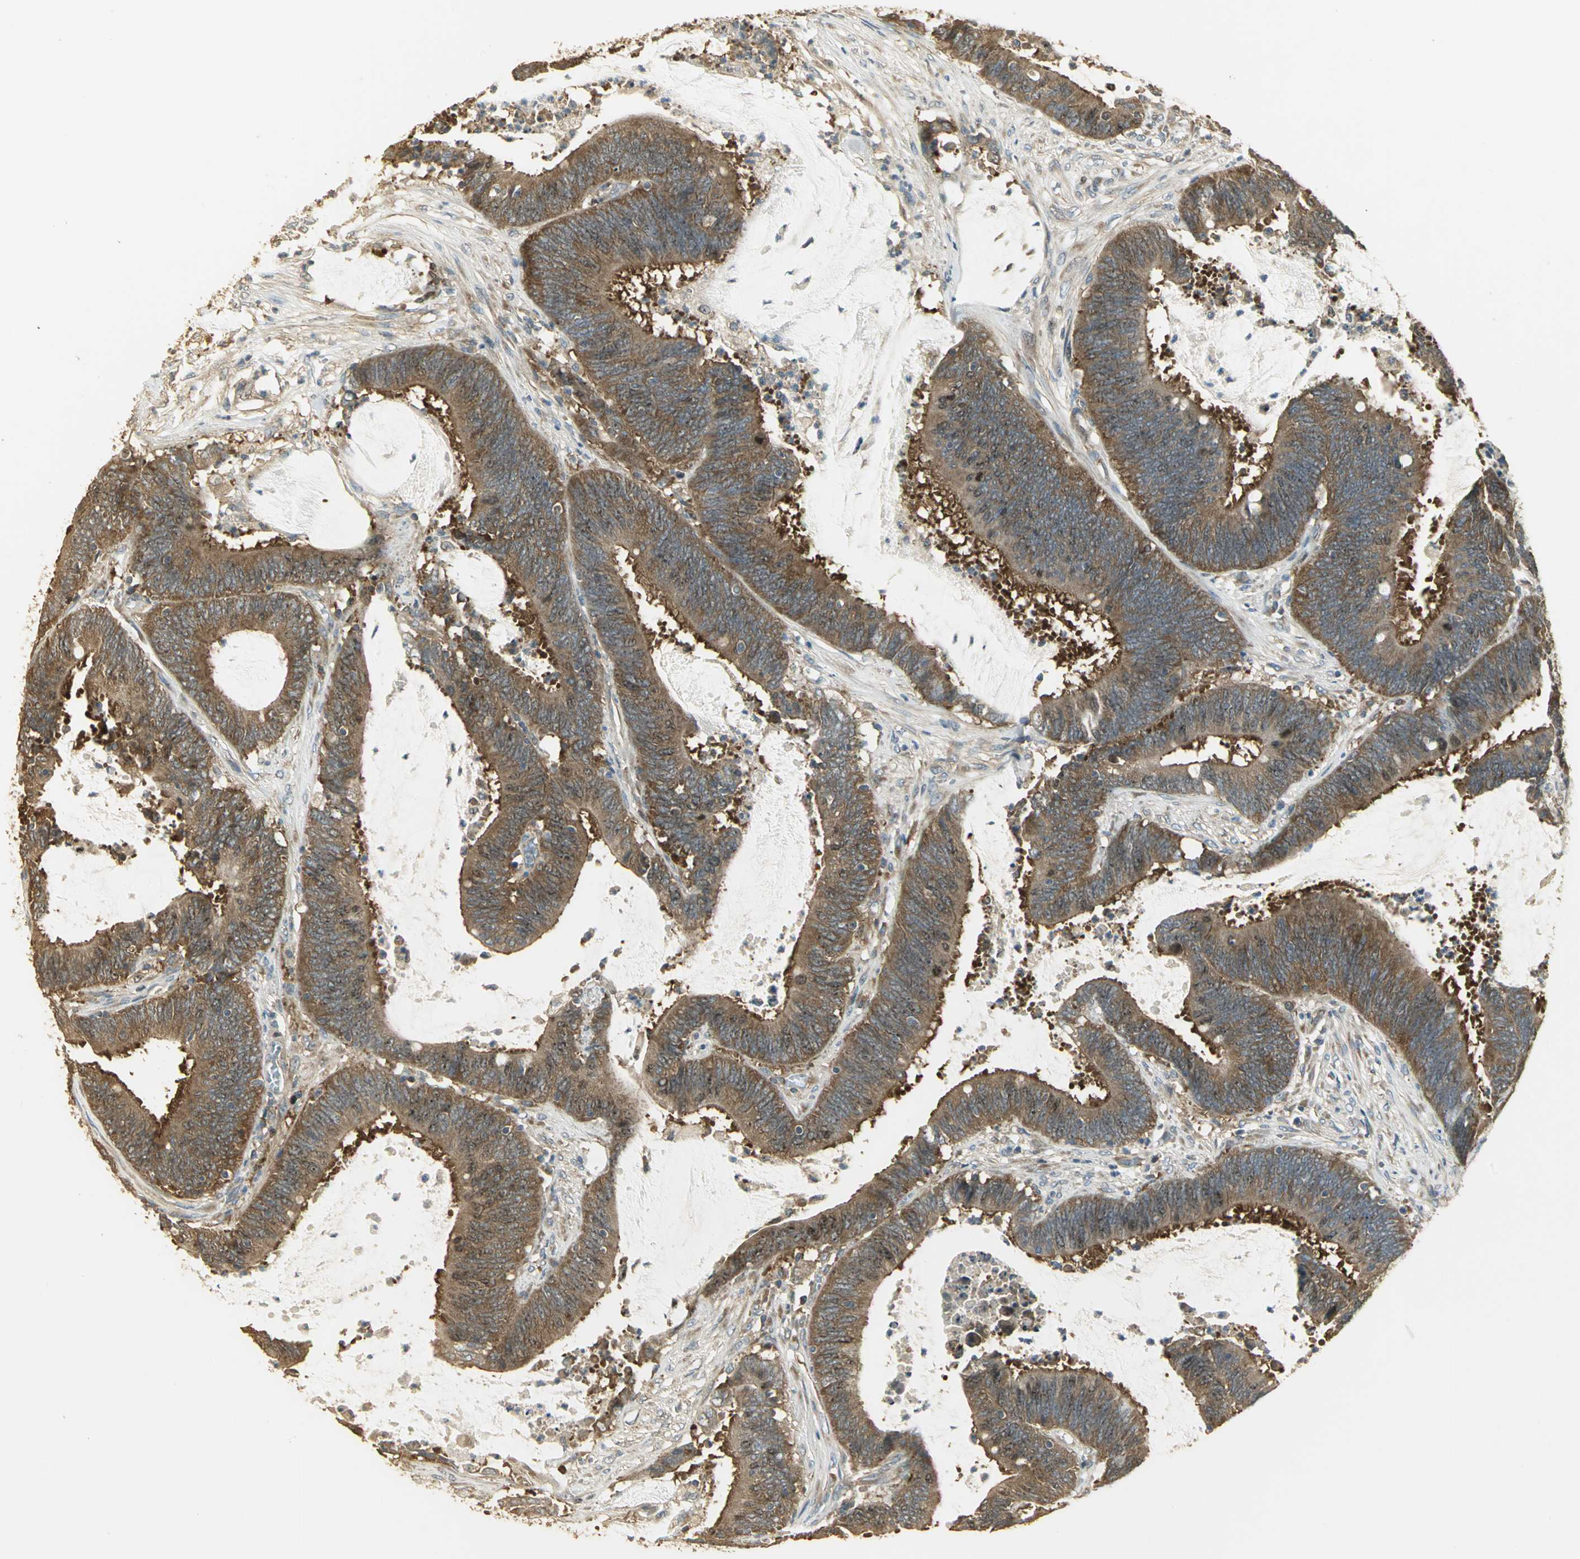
{"staining": {"intensity": "moderate", "quantity": ">75%", "location": "cytoplasmic/membranous"}, "tissue": "colorectal cancer", "cell_type": "Tumor cells", "image_type": "cancer", "snomed": [{"axis": "morphology", "description": "Adenocarcinoma, NOS"}, {"axis": "topography", "description": "Rectum"}], "caption": "The immunohistochemical stain shows moderate cytoplasmic/membranous positivity in tumor cells of adenocarcinoma (colorectal) tissue. The staining is performed using DAB (3,3'-diaminobenzidine) brown chromogen to label protein expression. The nuclei are counter-stained blue using hematoxylin.", "gene": "RARS1", "patient": {"sex": "female", "age": 66}}